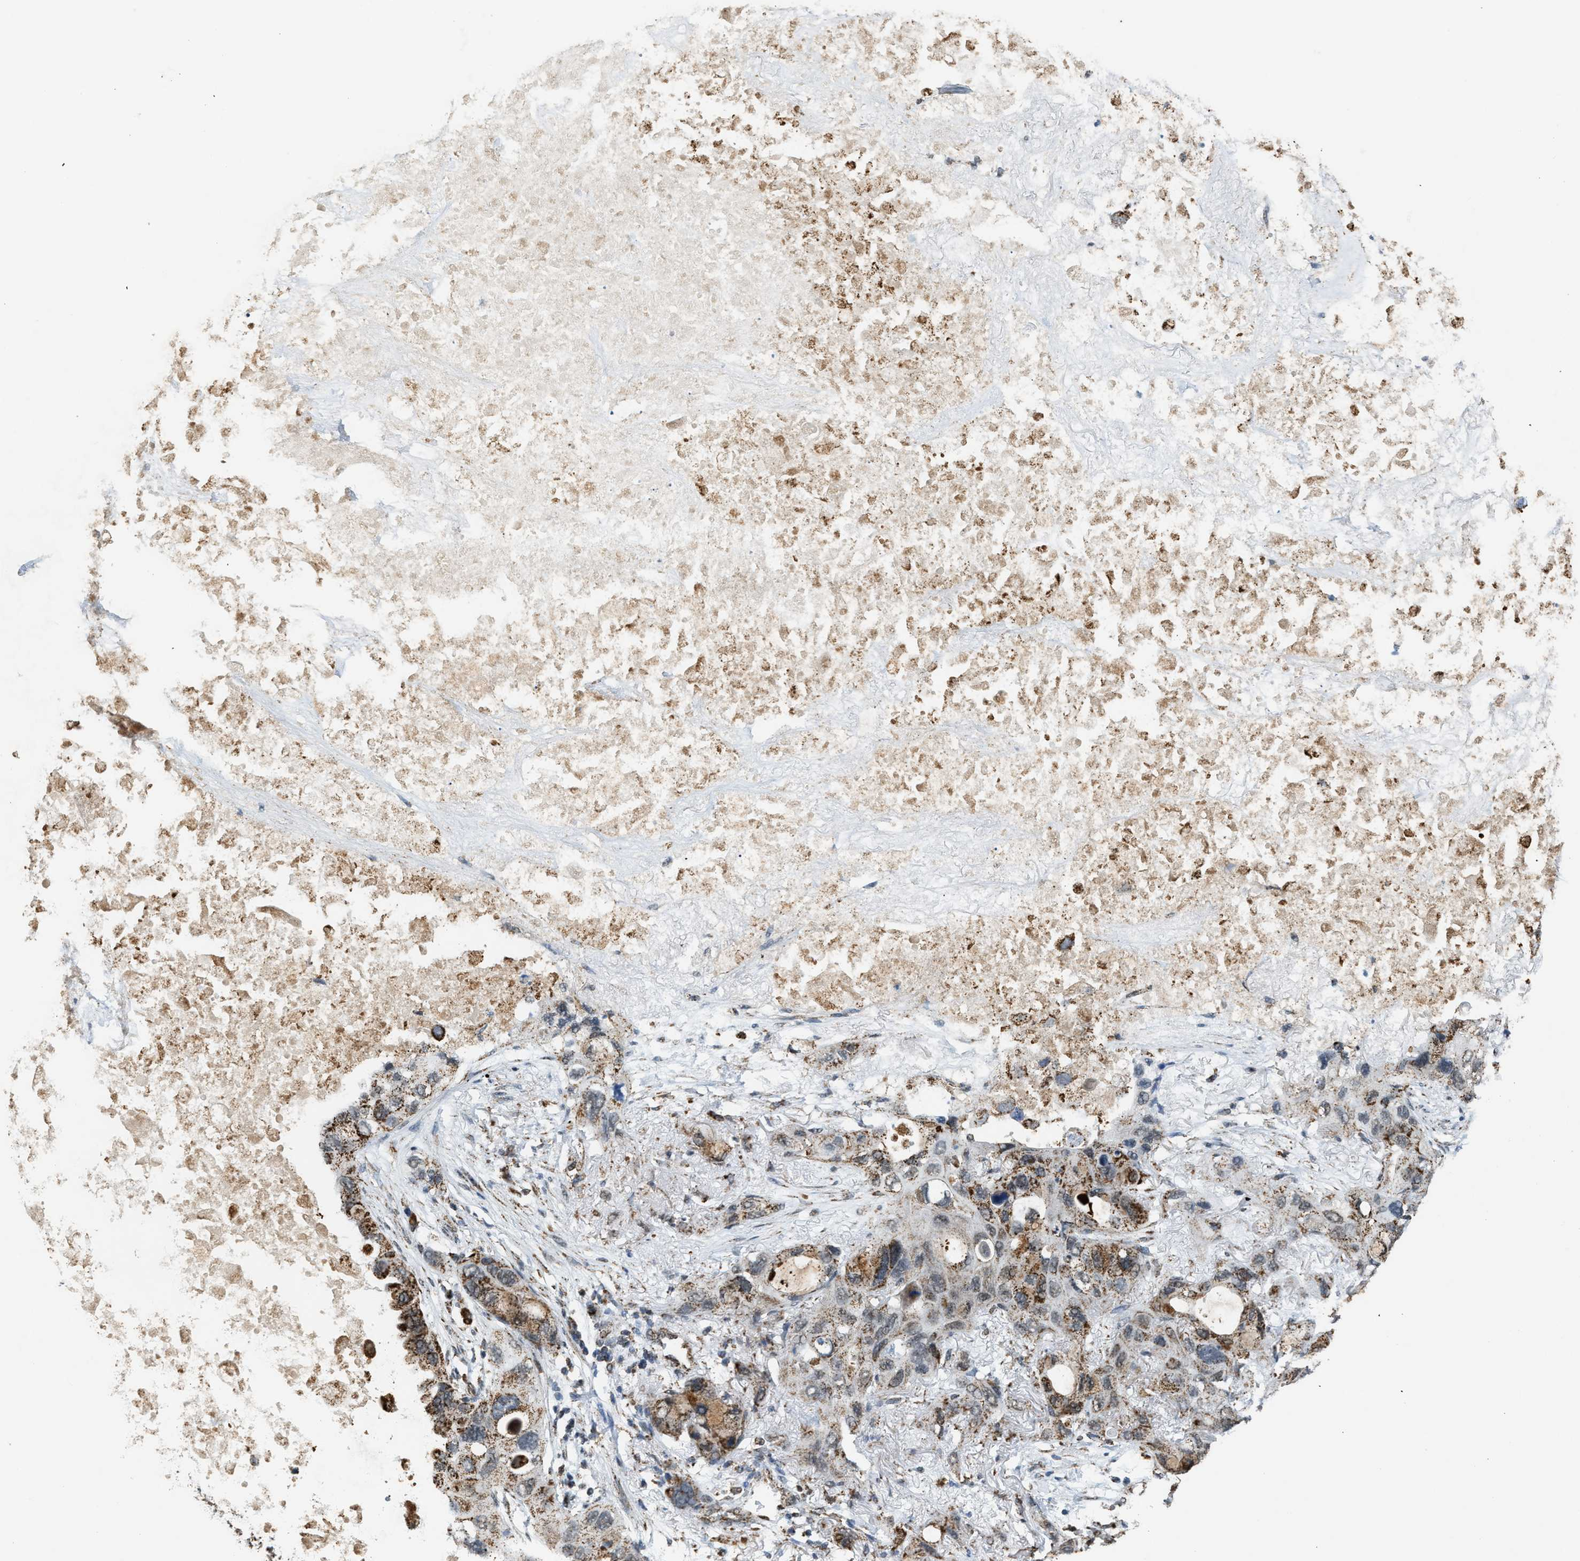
{"staining": {"intensity": "moderate", "quantity": ">75%", "location": "cytoplasmic/membranous"}, "tissue": "lung cancer", "cell_type": "Tumor cells", "image_type": "cancer", "snomed": [{"axis": "morphology", "description": "Squamous cell carcinoma, NOS"}, {"axis": "topography", "description": "Lung"}], "caption": "Immunohistochemical staining of human lung cancer displays moderate cytoplasmic/membranous protein staining in approximately >75% of tumor cells.", "gene": "HIBADH", "patient": {"sex": "female", "age": 73}}